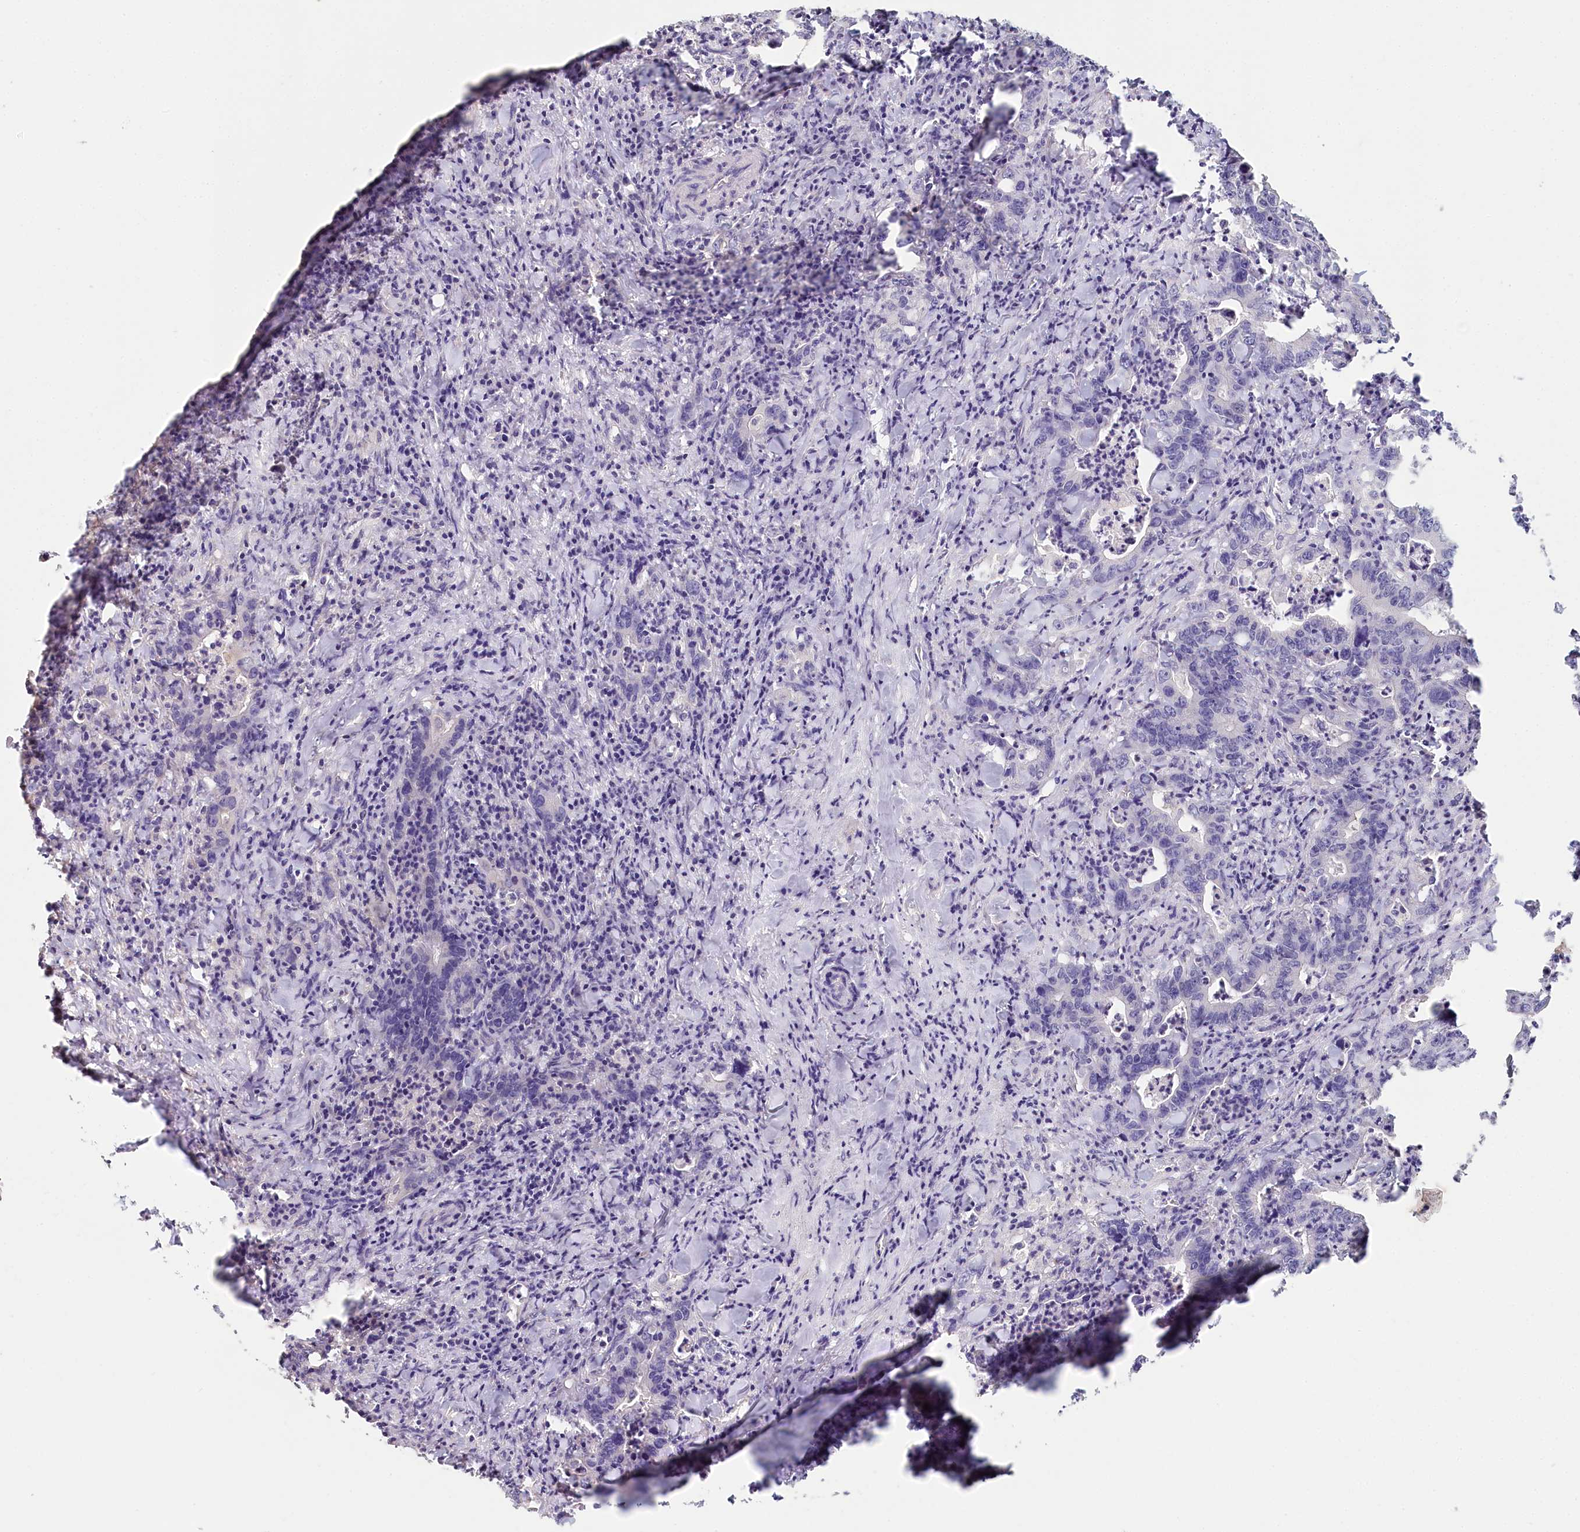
{"staining": {"intensity": "negative", "quantity": "none", "location": "none"}, "tissue": "colorectal cancer", "cell_type": "Tumor cells", "image_type": "cancer", "snomed": [{"axis": "morphology", "description": "Adenocarcinoma, NOS"}, {"axis": "topography", "description": "Colon"}], "caption": "The immunohistochemistry (IHC) photomicrograph has no significant expression in tumor cells of colorectal adenocarcinoma tissue.", "gene": "TCHP", "patient": {"sex": "female", "age": 75}}